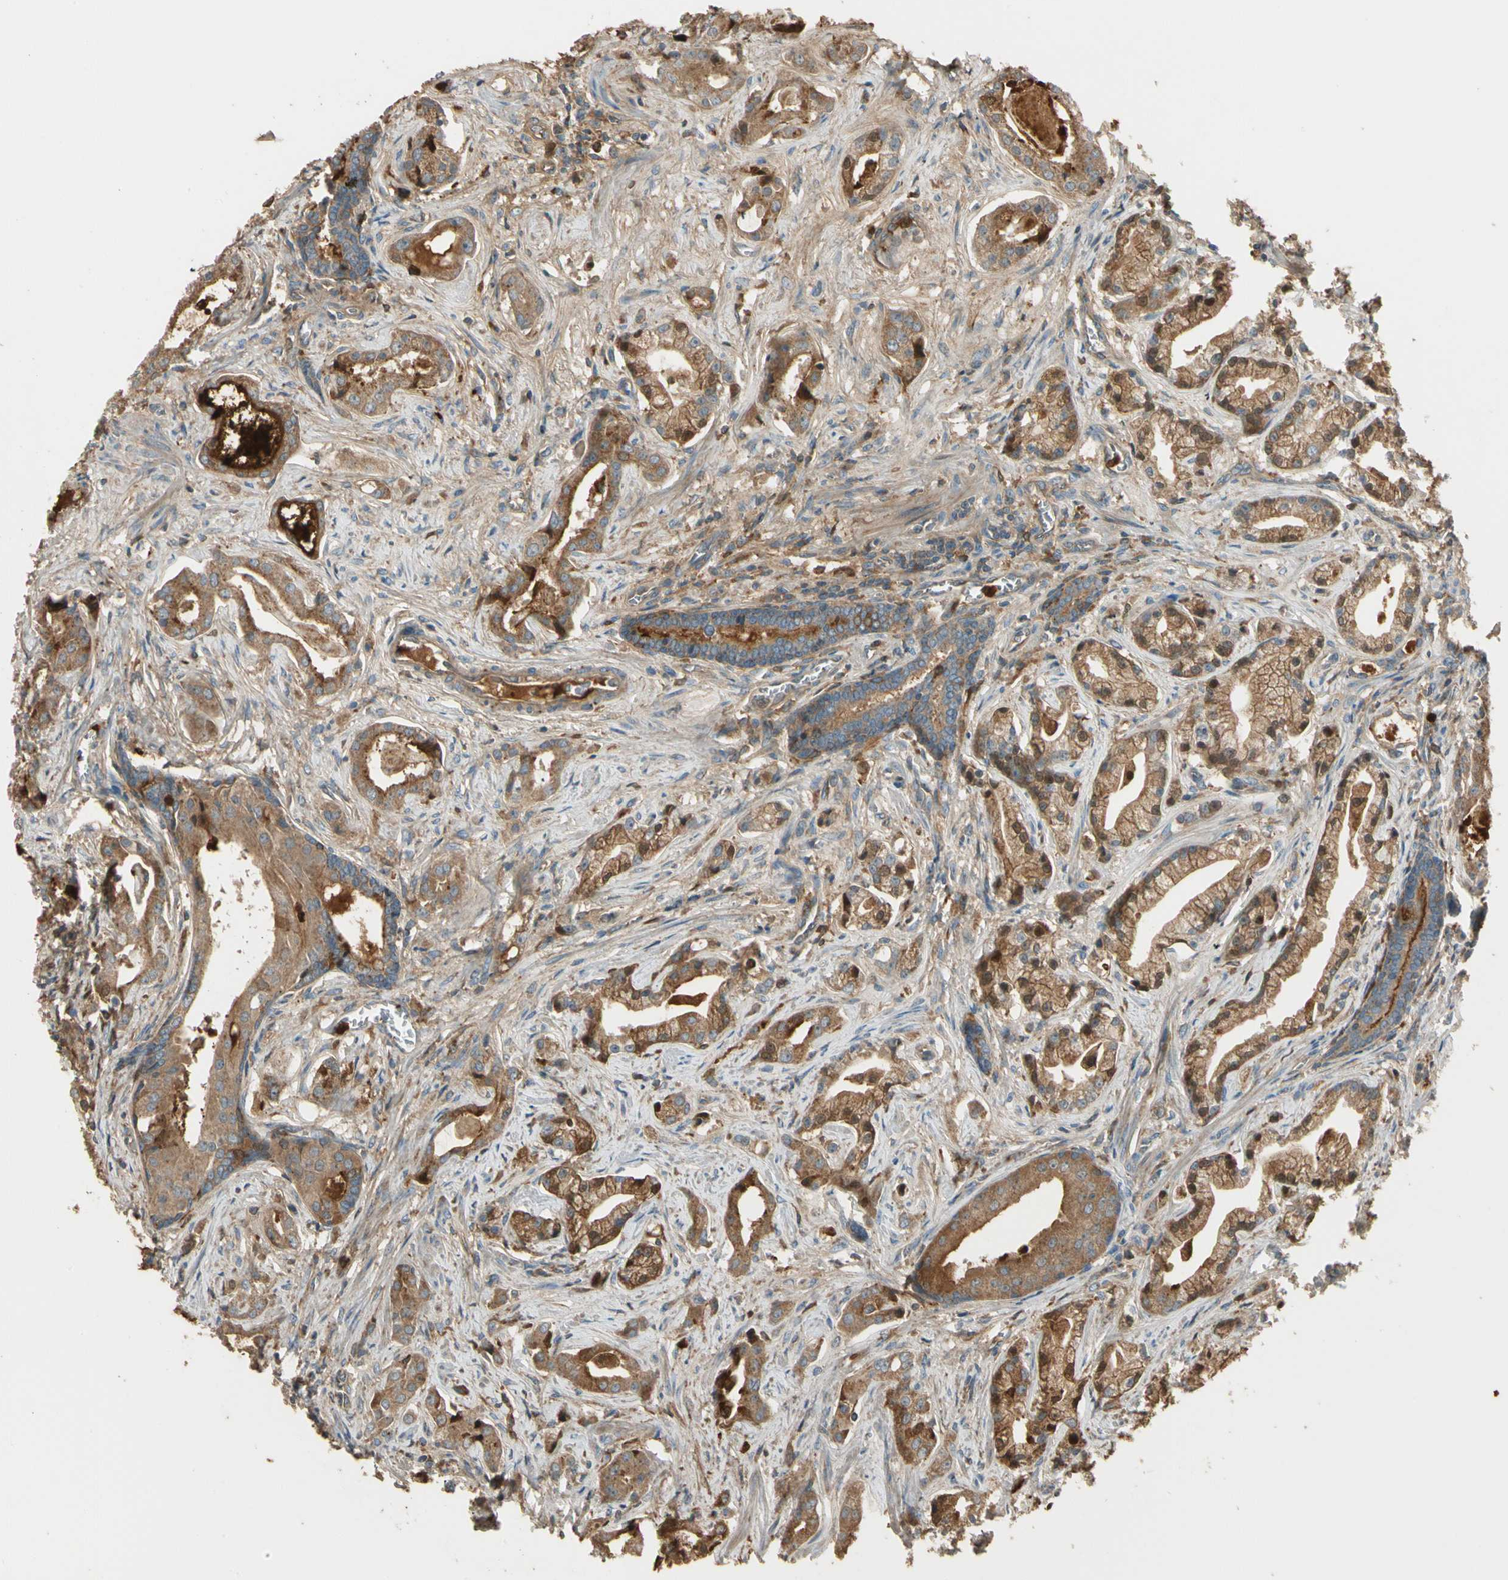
{"staining": {"intensity": "moderate", "quantity": ">75%", "location": "cytoplasmic/membranous"}, "tissue": "prostate cancer", "cell_type": "Tumor cells", "image_type": "cancer", "snomed": [{"axis": "morphology", "description": "Adenocarcinoma, Low grade"}, {"axis": "topography", "description": "Prostate"}], "caption": "Immunohistochemistry (DAB (3,3'-diaminobenzidine)) staining of adenocarcinoma (low-grade) (prostate) displays moderate cytoplasmic/membranous protein expression in about >75% of tumor cells.", "gene": "STX11", "patient": {"sex": "male", "age": 59}}